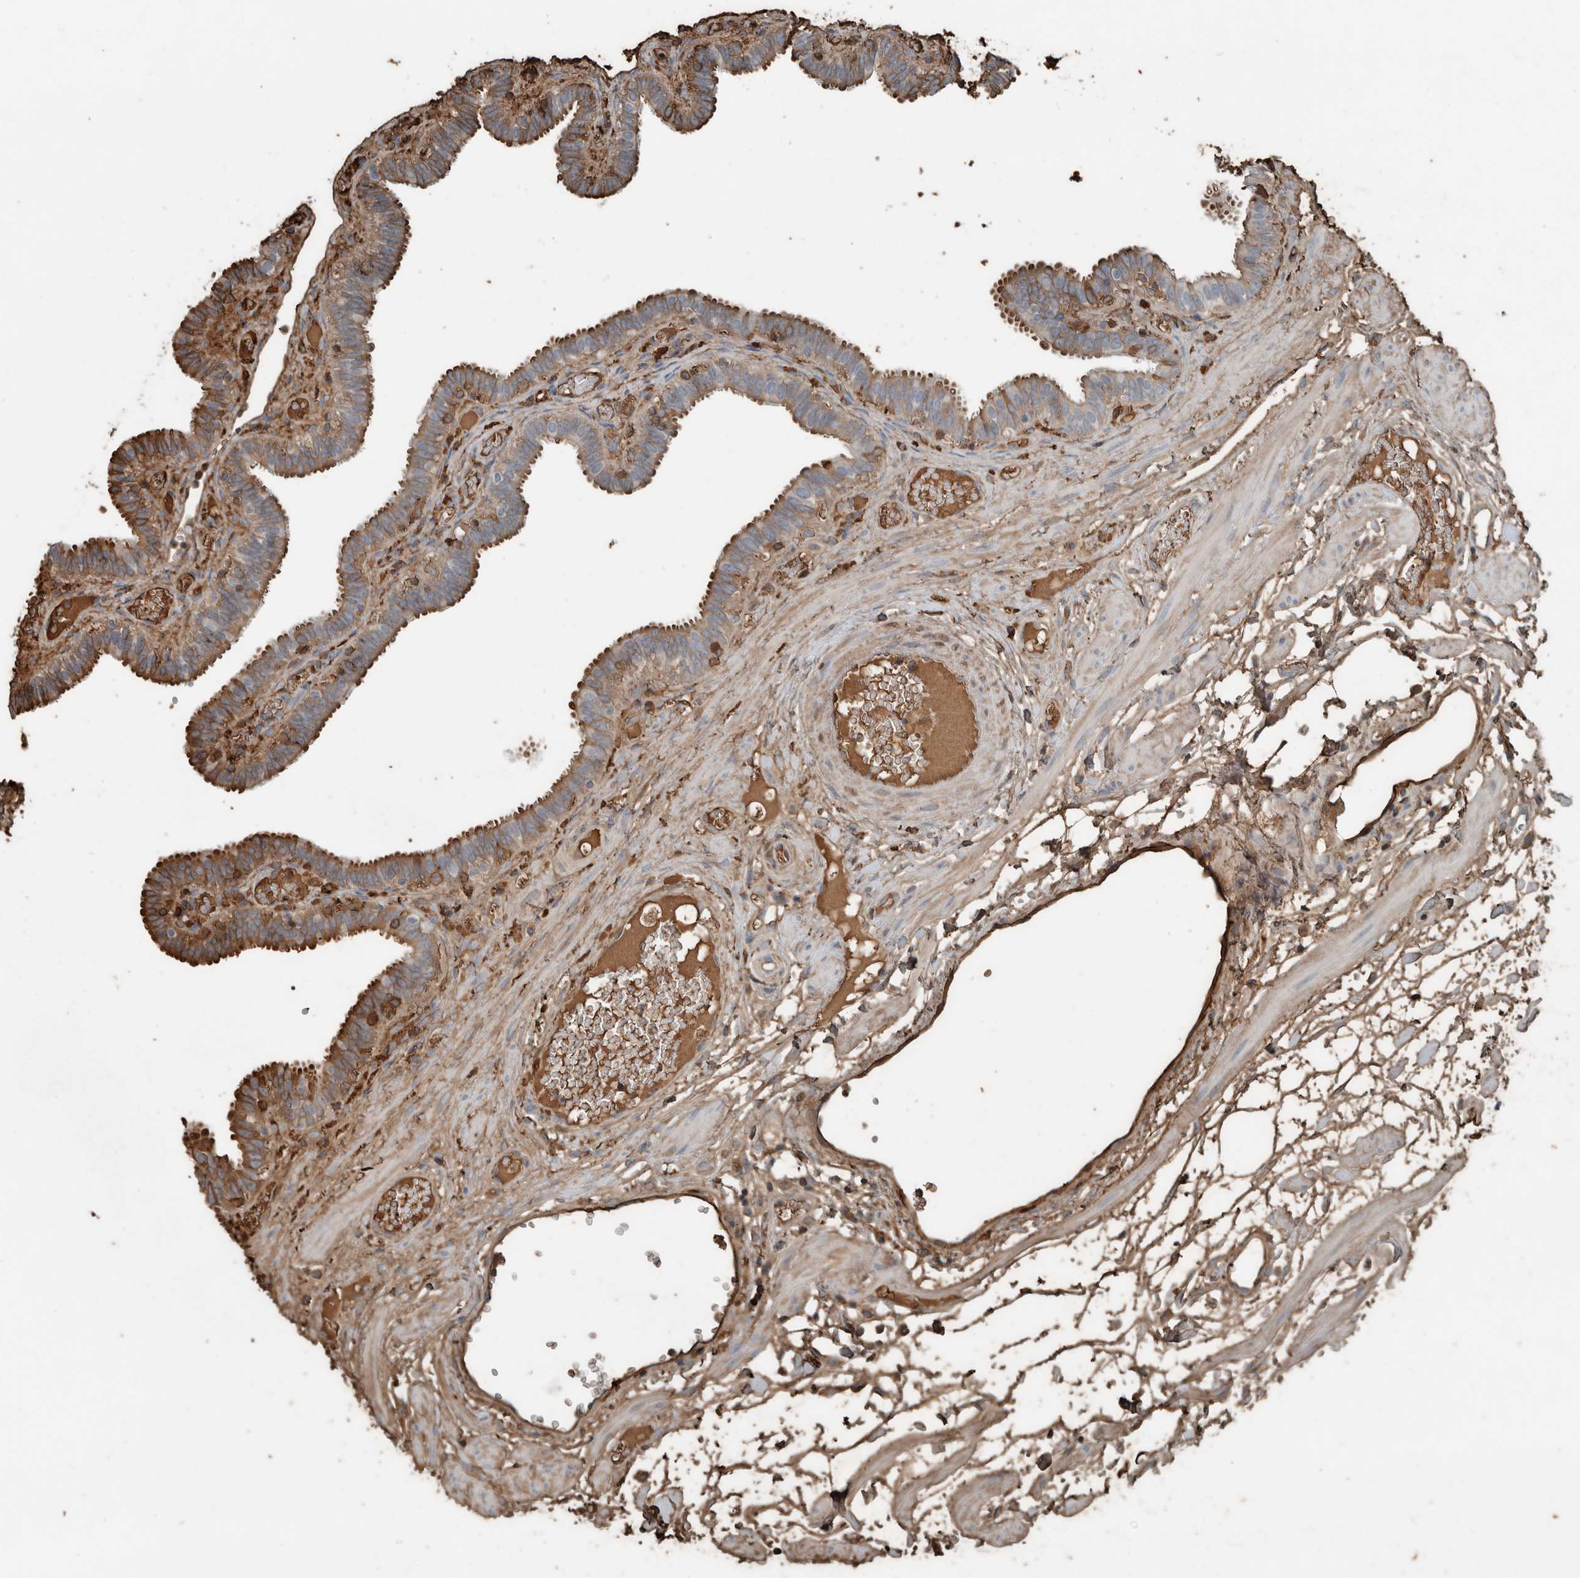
{"staining": {"intensity": "moderate", "quantity": "25%-75%", "location": "cytoplasmic/membranous"}, "tissue": "fallopian tube", "cell_type": "Glandular cells", "image_type": "normal", "snomed": [{"axis": "morphology", "description": "Normal tissue, NOS"}, {"axis": "topography", "description": "Fallopian tube"}, {"axis": "topography", "description": "Placenta"}], "caption": "Protein staining of normal fallopian tube demonstrates moderate cytoplasmic/membranous positivity in approximately 25%-75% of glandular cells. The staining was performed using DAB, with brown indicating positive protein expression. Nuclei are stained blue with hematoxylin.", "gene": "USP34", "patient": {"sex": "female", "age": 32}}